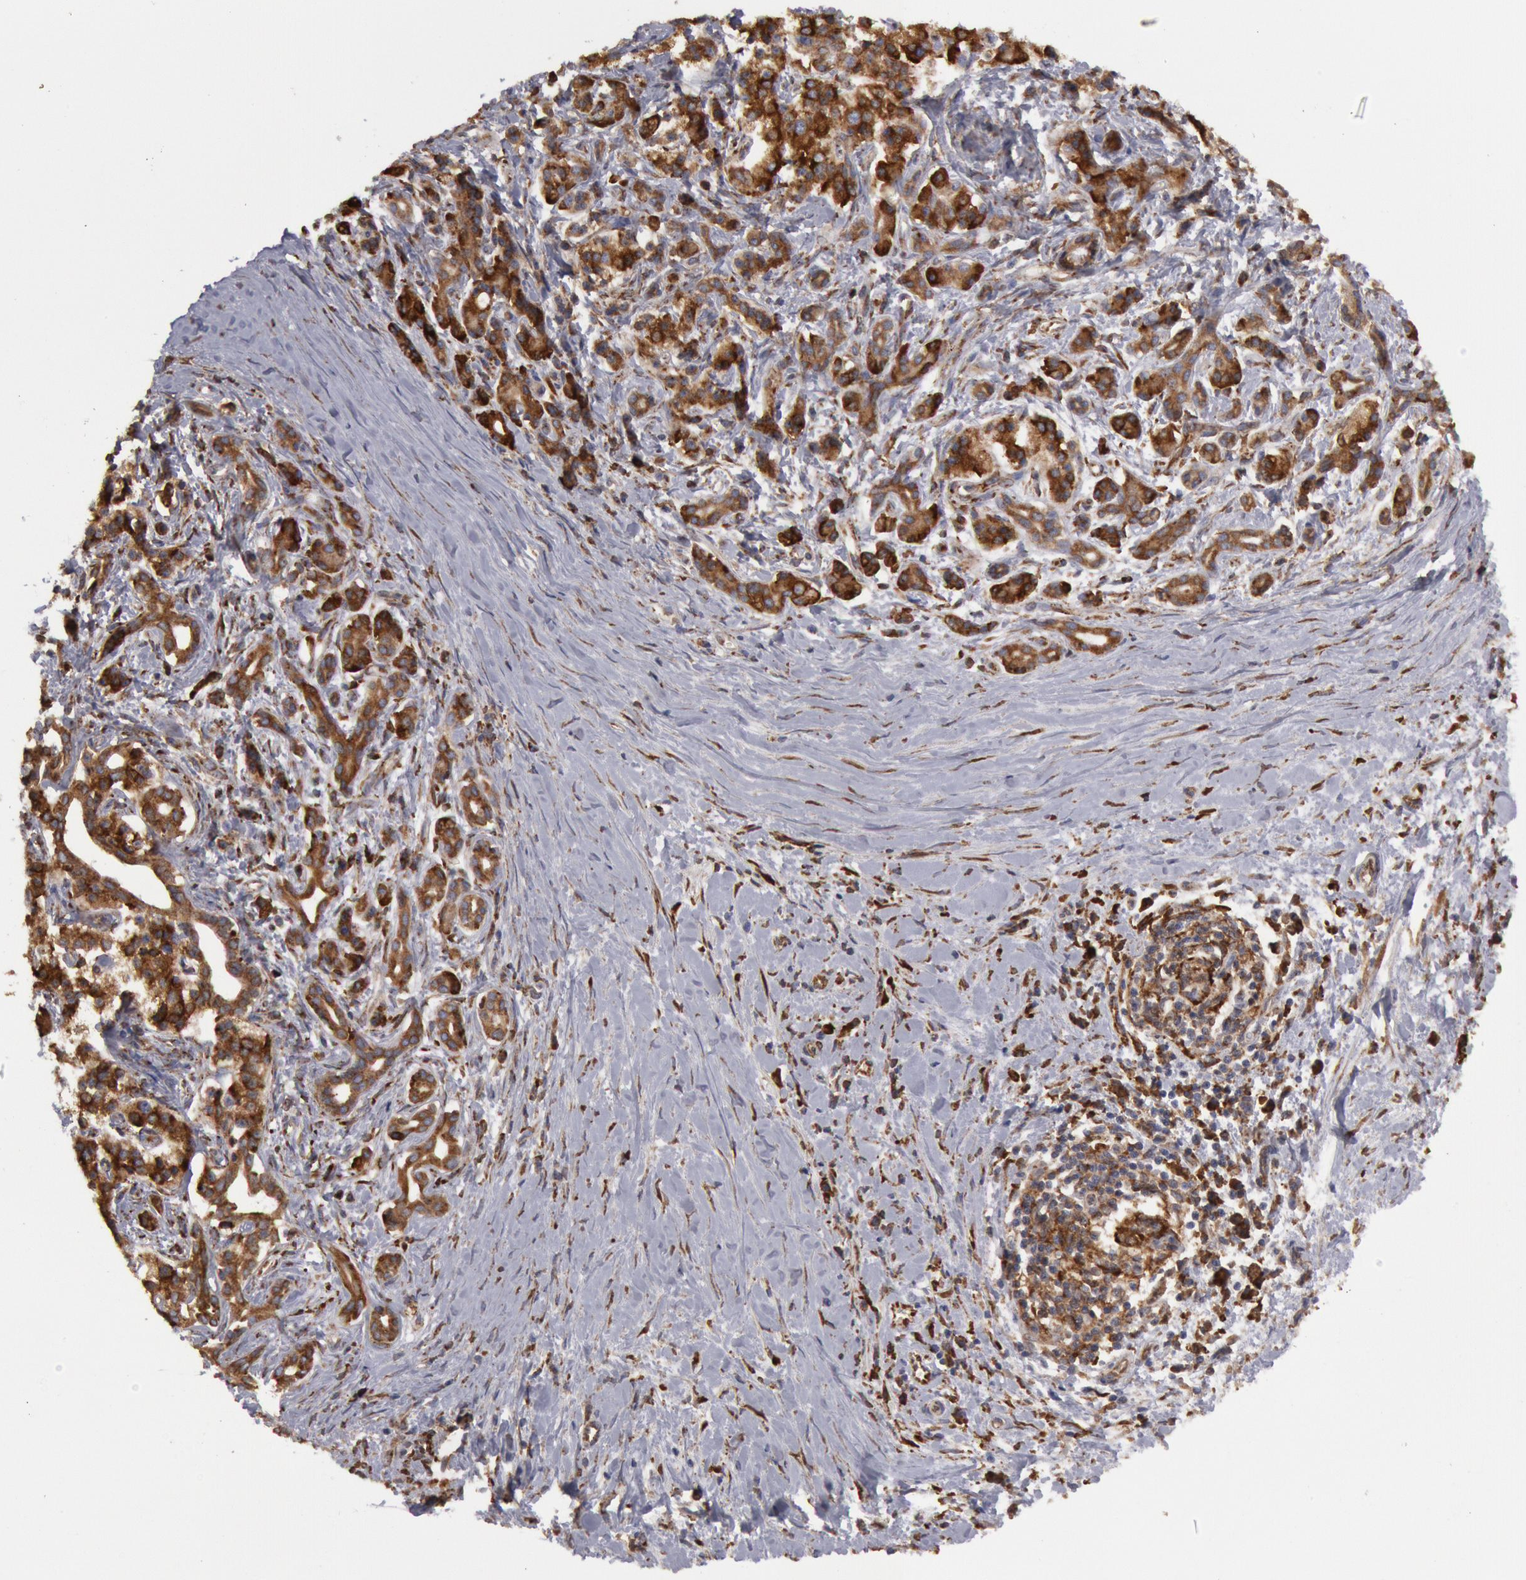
{"staining": {"intensity": "strong", "quantity": ">75%", "location": "cytoplasmic/membranous"}, "tissue": "pancreatic cancer", "cell_type": "Tumor cells", "image_type": "cancer", "snomed": [{"axis": "morphology", "description": "Adenocarcinoma, NOS"}, {"axis": "topography", "description": "Pancreas"}], "caption": "The histopathology image shows staining of adenocarcinoma (pancreatic), revealing strong cytoplasmic/membranous protein staining (brown color) within tumor cells. Using DAB (3,3'-diaminobenzidine) (brown) and hematoxylin (blue) stains, captured at high magnification using brightfield microscopy.", "gene": "ERP44", "patient": {"sex": "male", "age": 59}}